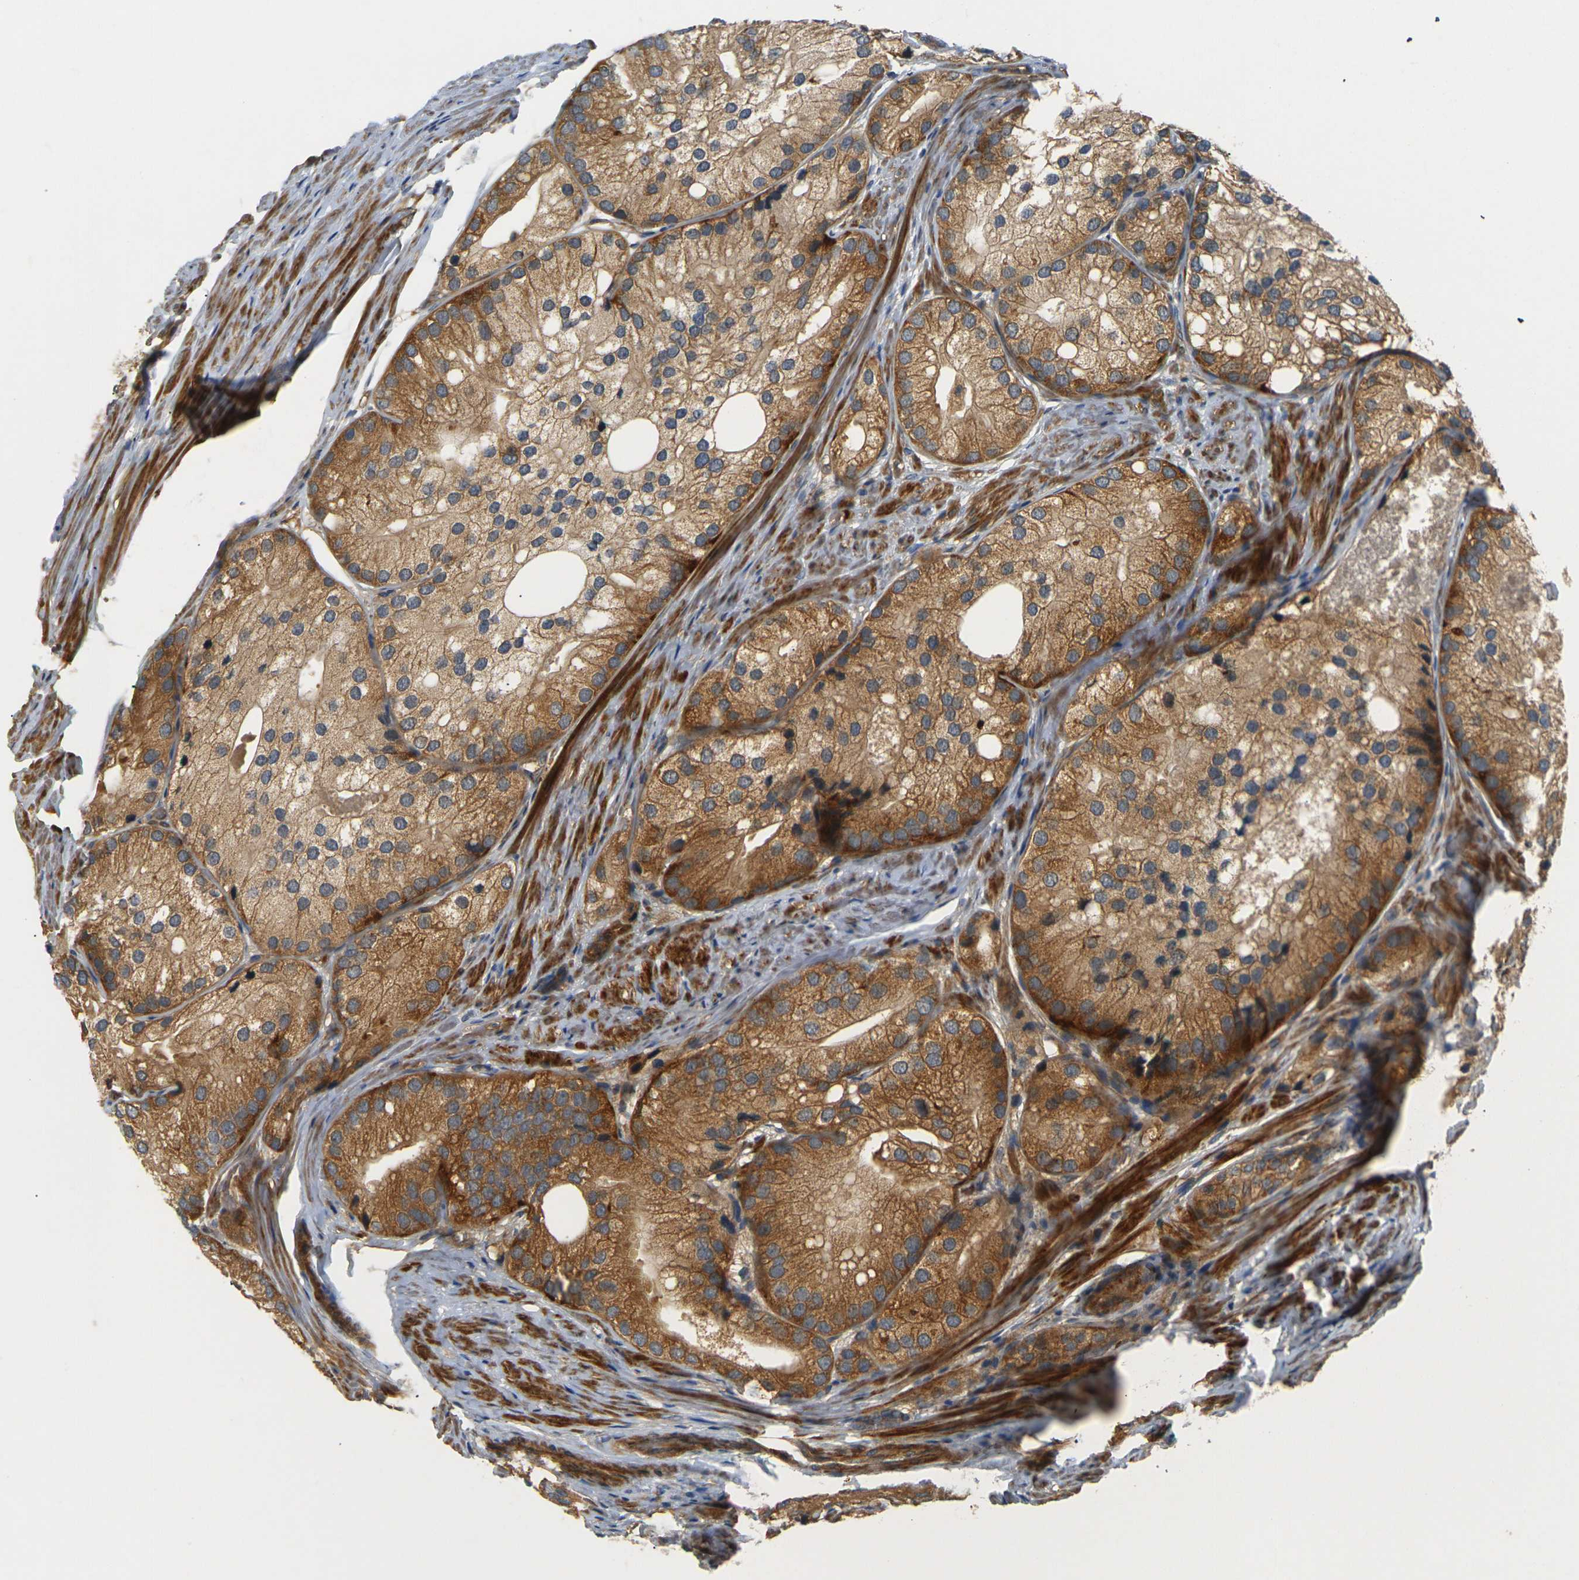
{"staining": {"intensity": "moderate", "quantity": ">75%", "location": "cytoplasmic/membranous"}, "tissue": "prostate cancer", "cell_type": "Tumor cells", "image_type": "cancer", "snomed": [{"axis": "morphology", "description": "Adenocarcinoma, Low grade"}, {"axis": "topography", "description": "Prostate"}], "caption": "The image demonstrates immunohistochemical staining of prostate cancer. There is moderate cytoplasmic/membranous expression is seen in about >75% of tumor cells.", "gene": "LRCH3", "patient": {"sex": "male", "age": 69}}